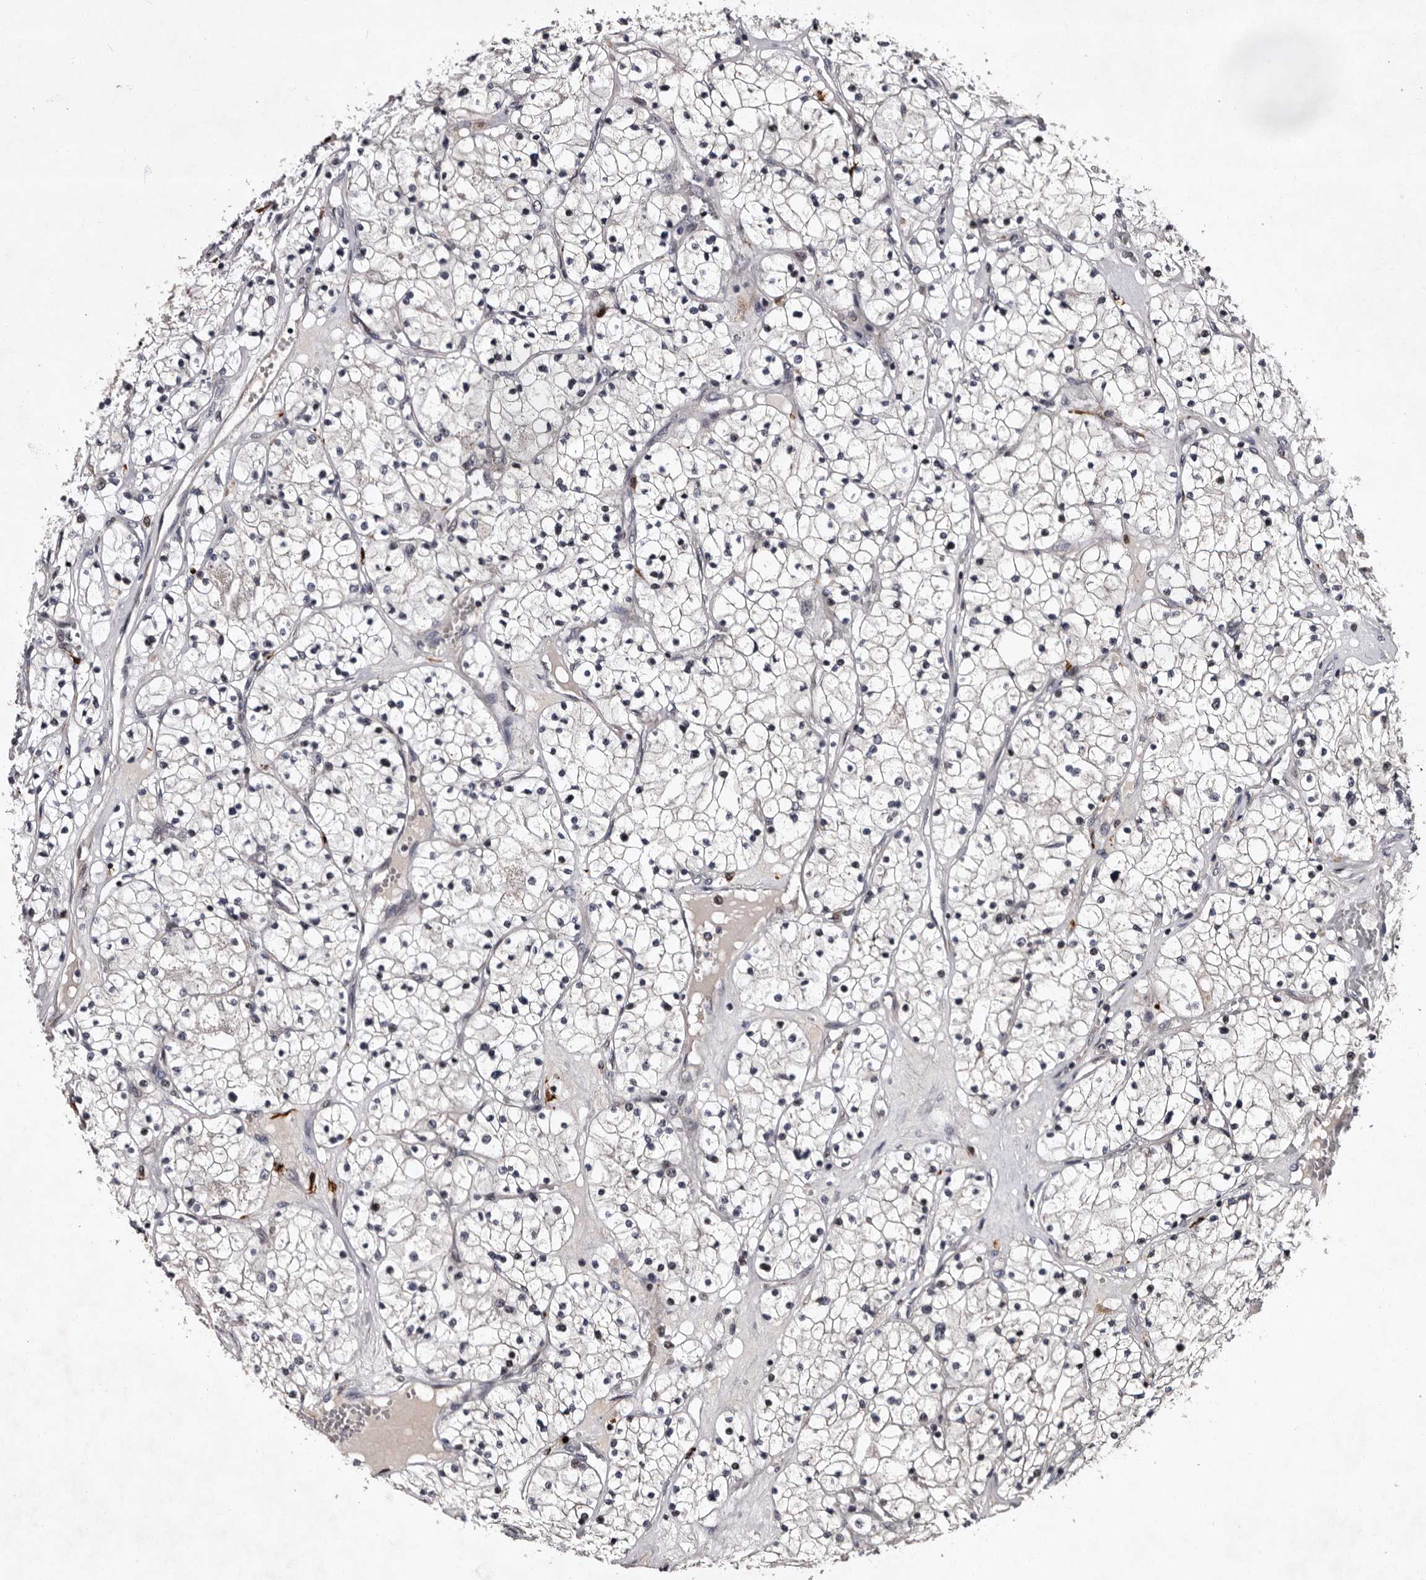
{"staining": {"intensity": "negative", "quantity": "none", "location": "none"}, "tissue": "renal cancer", "cell_type": "Tumor cells", "image_type": "cancer", "snomed": [{"axis": "morphology", "description": "Normal tissue, NOS"}, {"axis": "morphology", "description": "Adenocarcinoma, NOS"}, {"axis": "topography", "description": "Kidney"}], "caption": "Immunohistochemistry of renal cancer shows no expression in tumor cells.", "gene": "TNKS", "patient": {"sex": "male", "age": 68}}